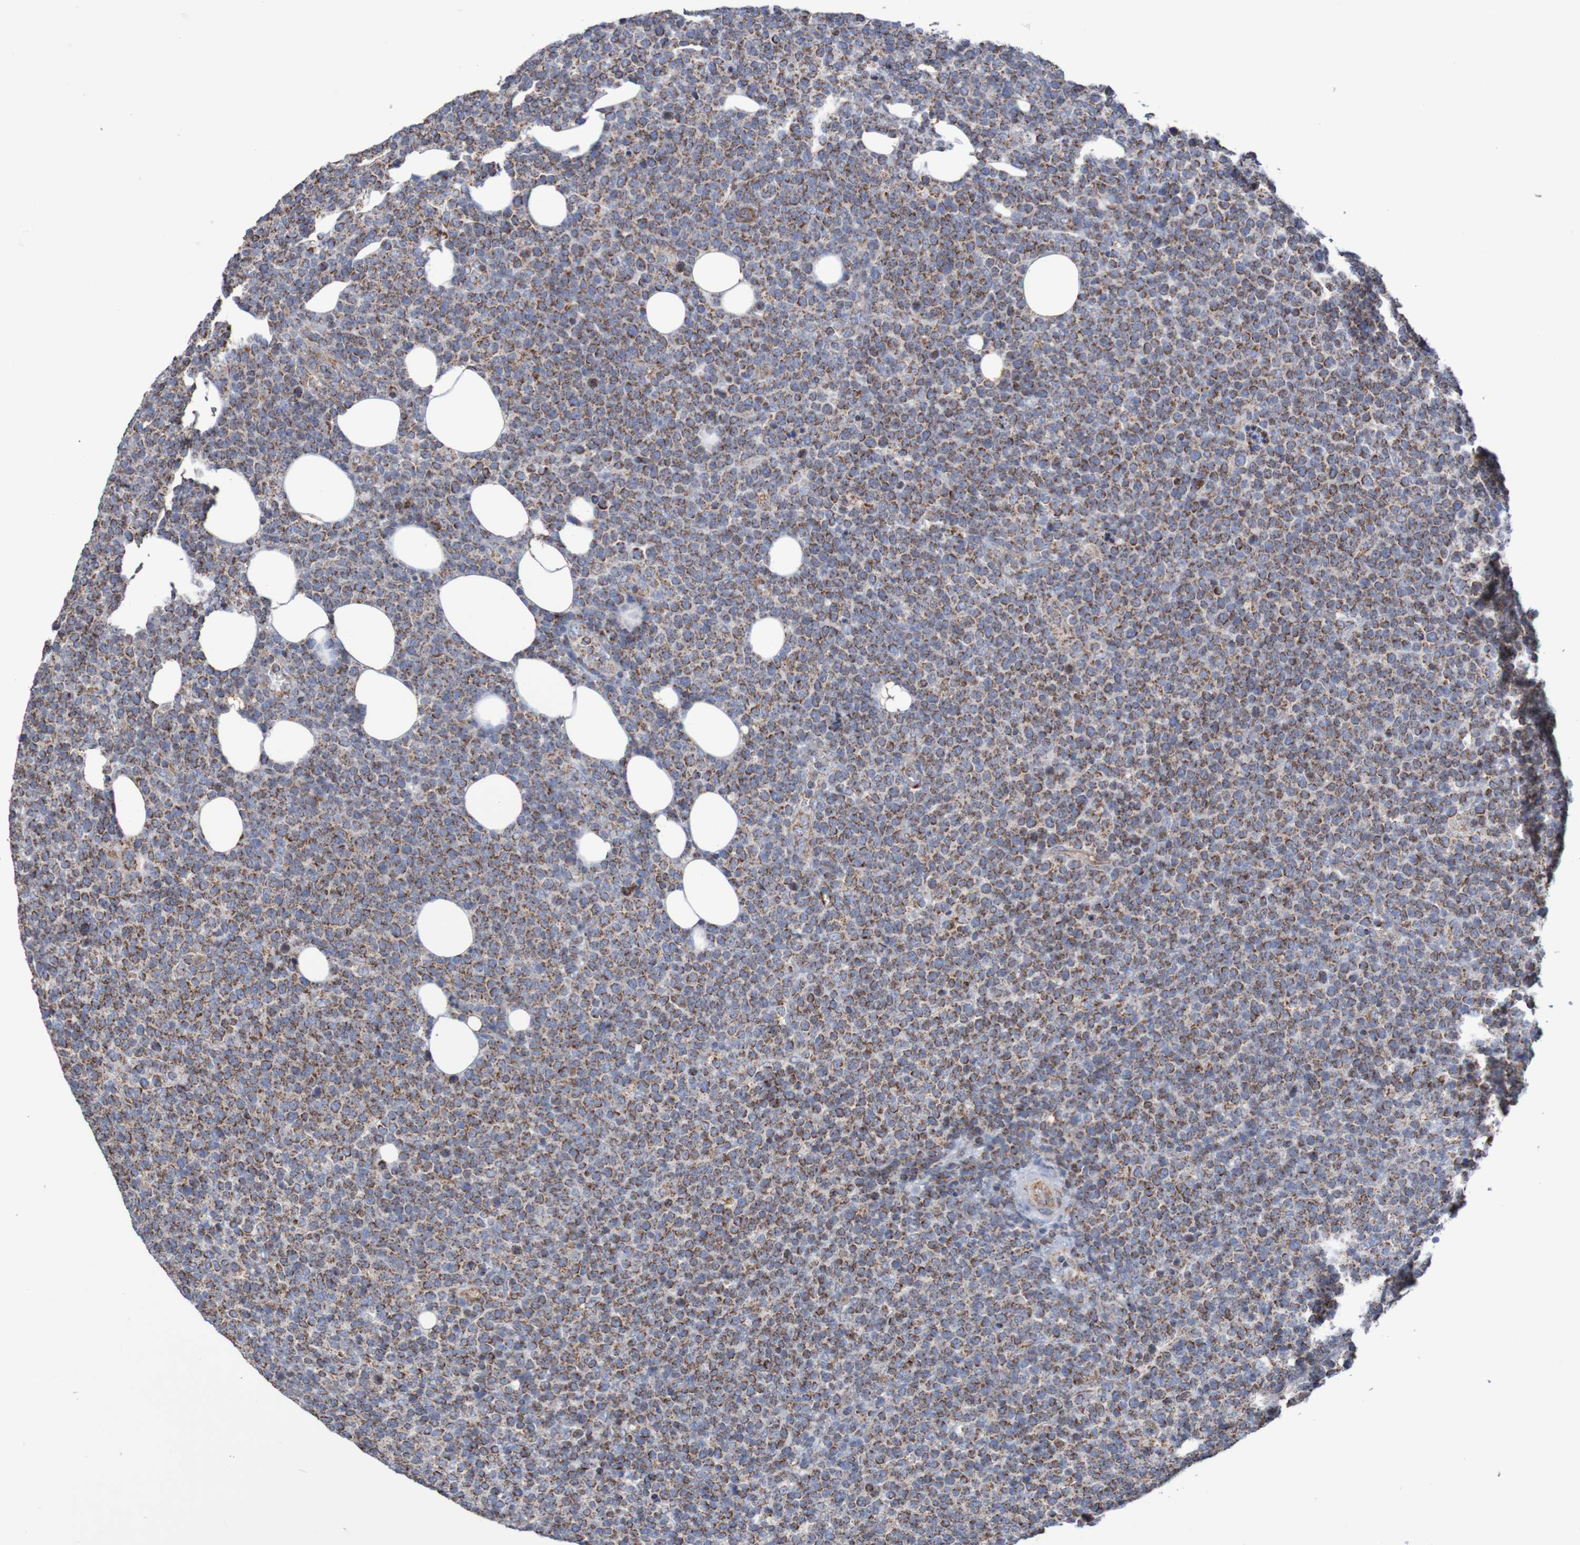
{"staining": {"intensity": "moderate", "quantity": ">75%", "location": "cytoplasmic/membranous"}, "tissue": "lymphoma", "cell_type": "Tumor cells", "image_type": "cancer", "snomed": [{"axis": "morphology", "description": "Malignant lymphoma, non-Hodgkin's type, High grade"}, {"axis": "topography", "description": "Lymph node"}], "caption": "Human lymphoma stained with a brown dye reveals moderate cytoplasmic/membranous positive positivity in approximately >75% of tumor cells.", "gene": "MMEL1", "patient": {"sex": "male", "age": 61}}